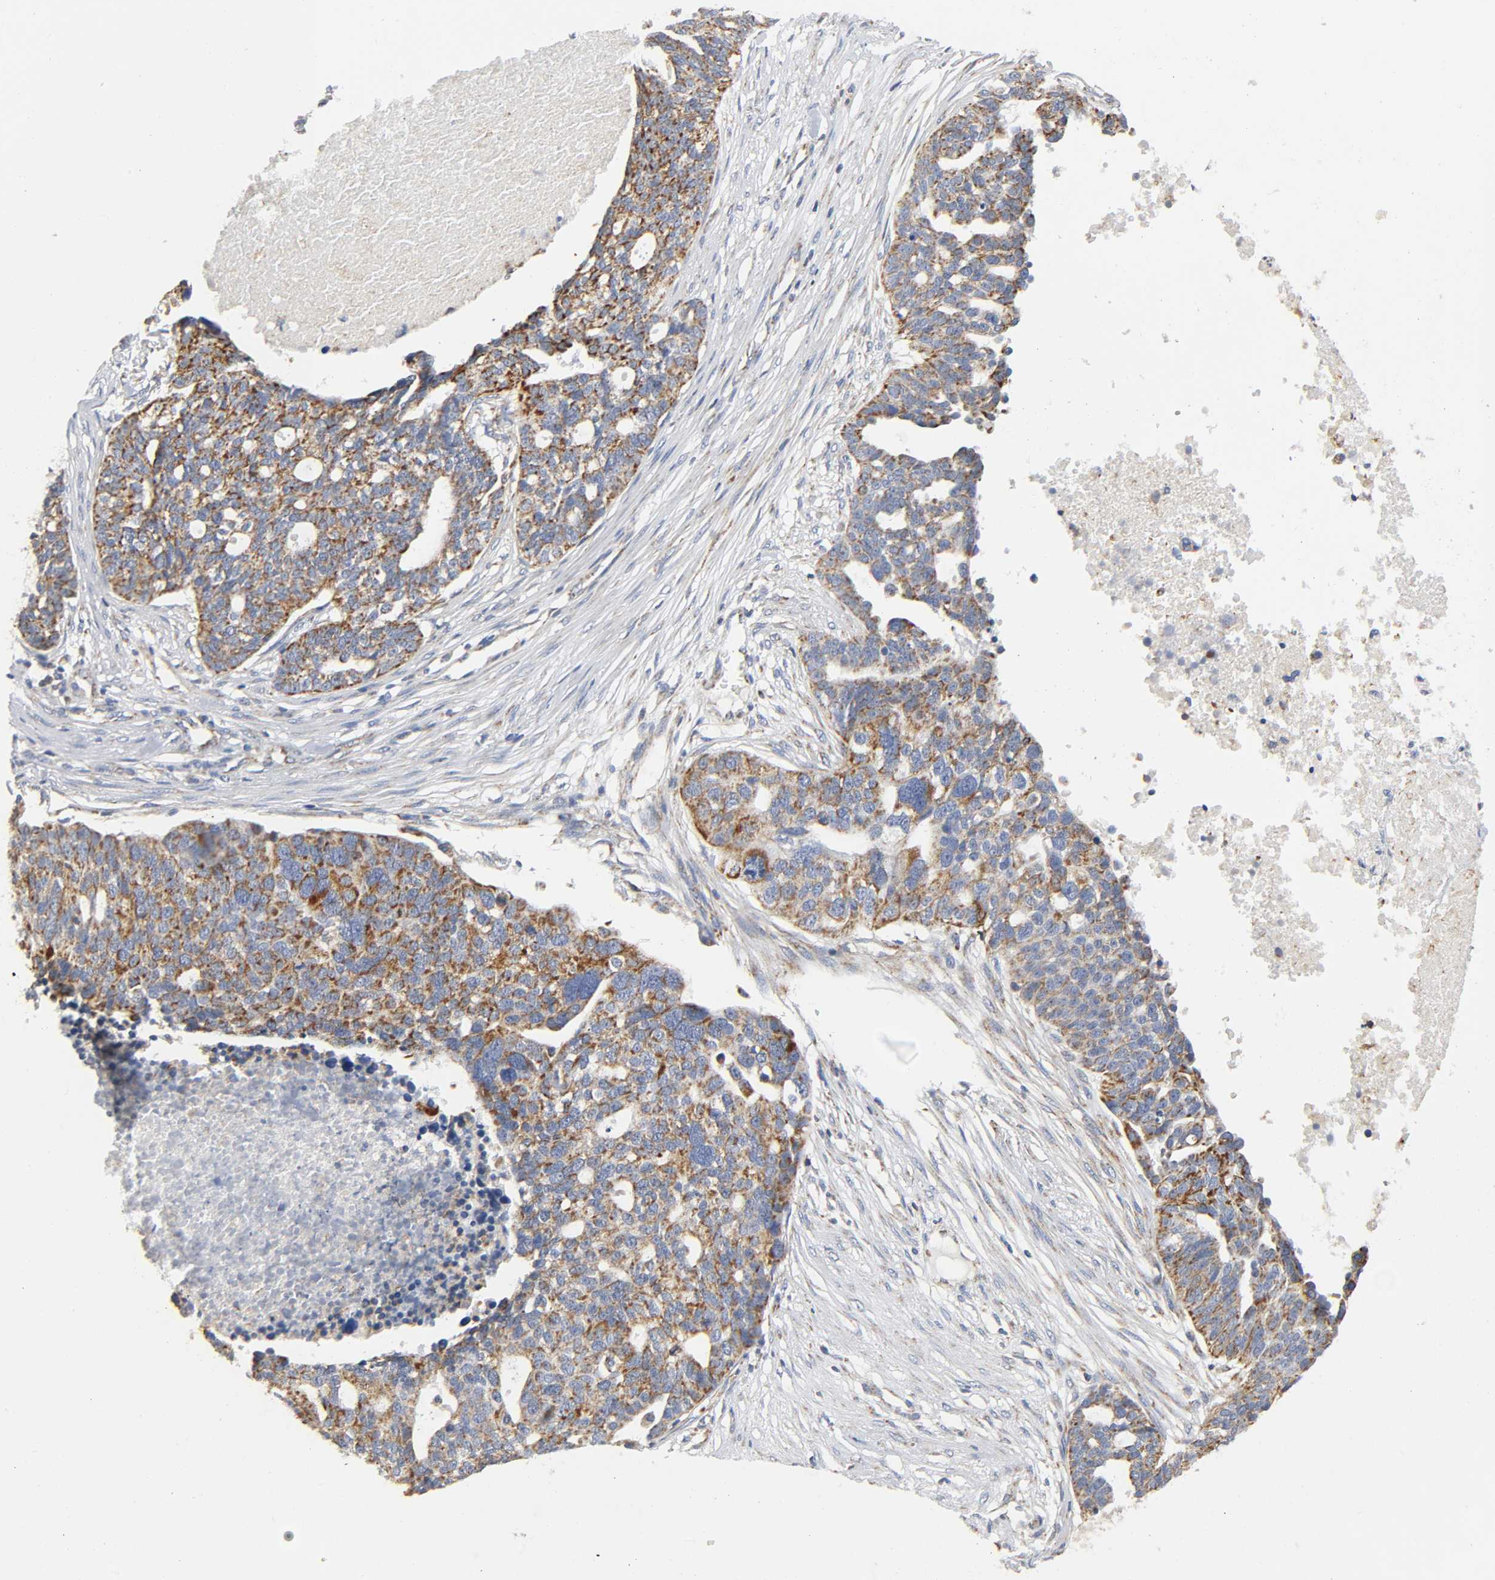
{"staining": {"intensity": "strong", "quantity": ">75%", "location": "cytoplasmic/membranous"}, "tissue": "ovarian cancer", "cell_type": "Tumor cells", "image_type": "cancer", "snomed": [{"axis": "morphology", "description": "Cystadenocarcinoma, serous, NOS"}, {"axis": "topography", "description": "Ovary"}], "caption": "This is an image of immunohistochemistry staining of serous cystadenocarcinoma (ovarian), which shows strong expression in the cytoplasmic/membranous of tumor cells.", "gene": "BAK1", "patient": {"sex": "female", "age": 59}}